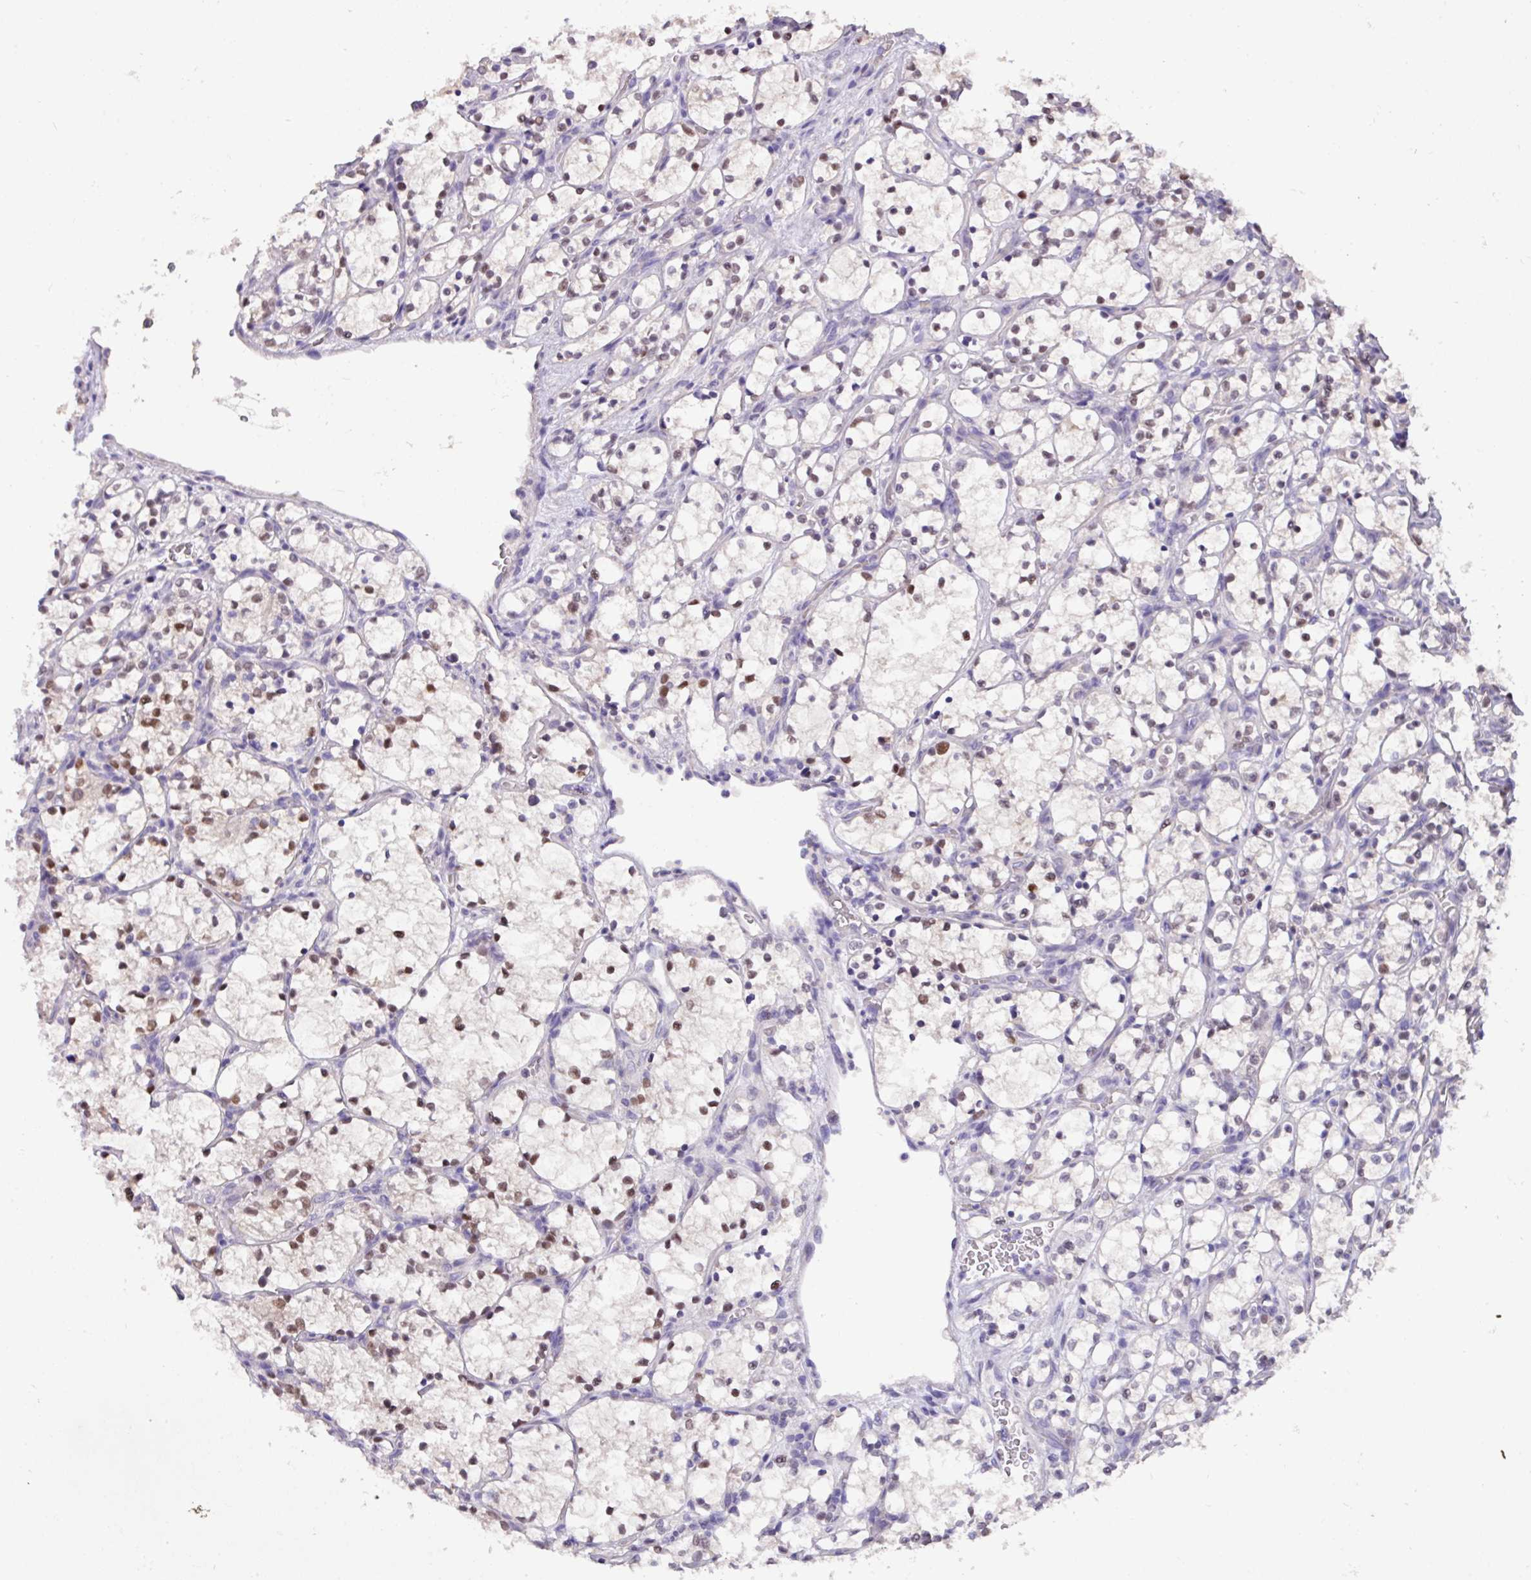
{"staining": {"intensity": "weak", "quantity": "<25%", "location": "nuclear"}, "tissue": "renal cancer", "cell_type": "Tumor cells", "image_type": "cancer", "snomed": [{"axis": "morphology", "description": "Adenocarcinoma, NOS"}, {"axis": "topography", "description": "Kidney"}], "caption": "A micrograph of human renal cancer is negative for staining in tumor cells.", "gene": "PAX8", "patient": {"sex": "female", "age": 69}}